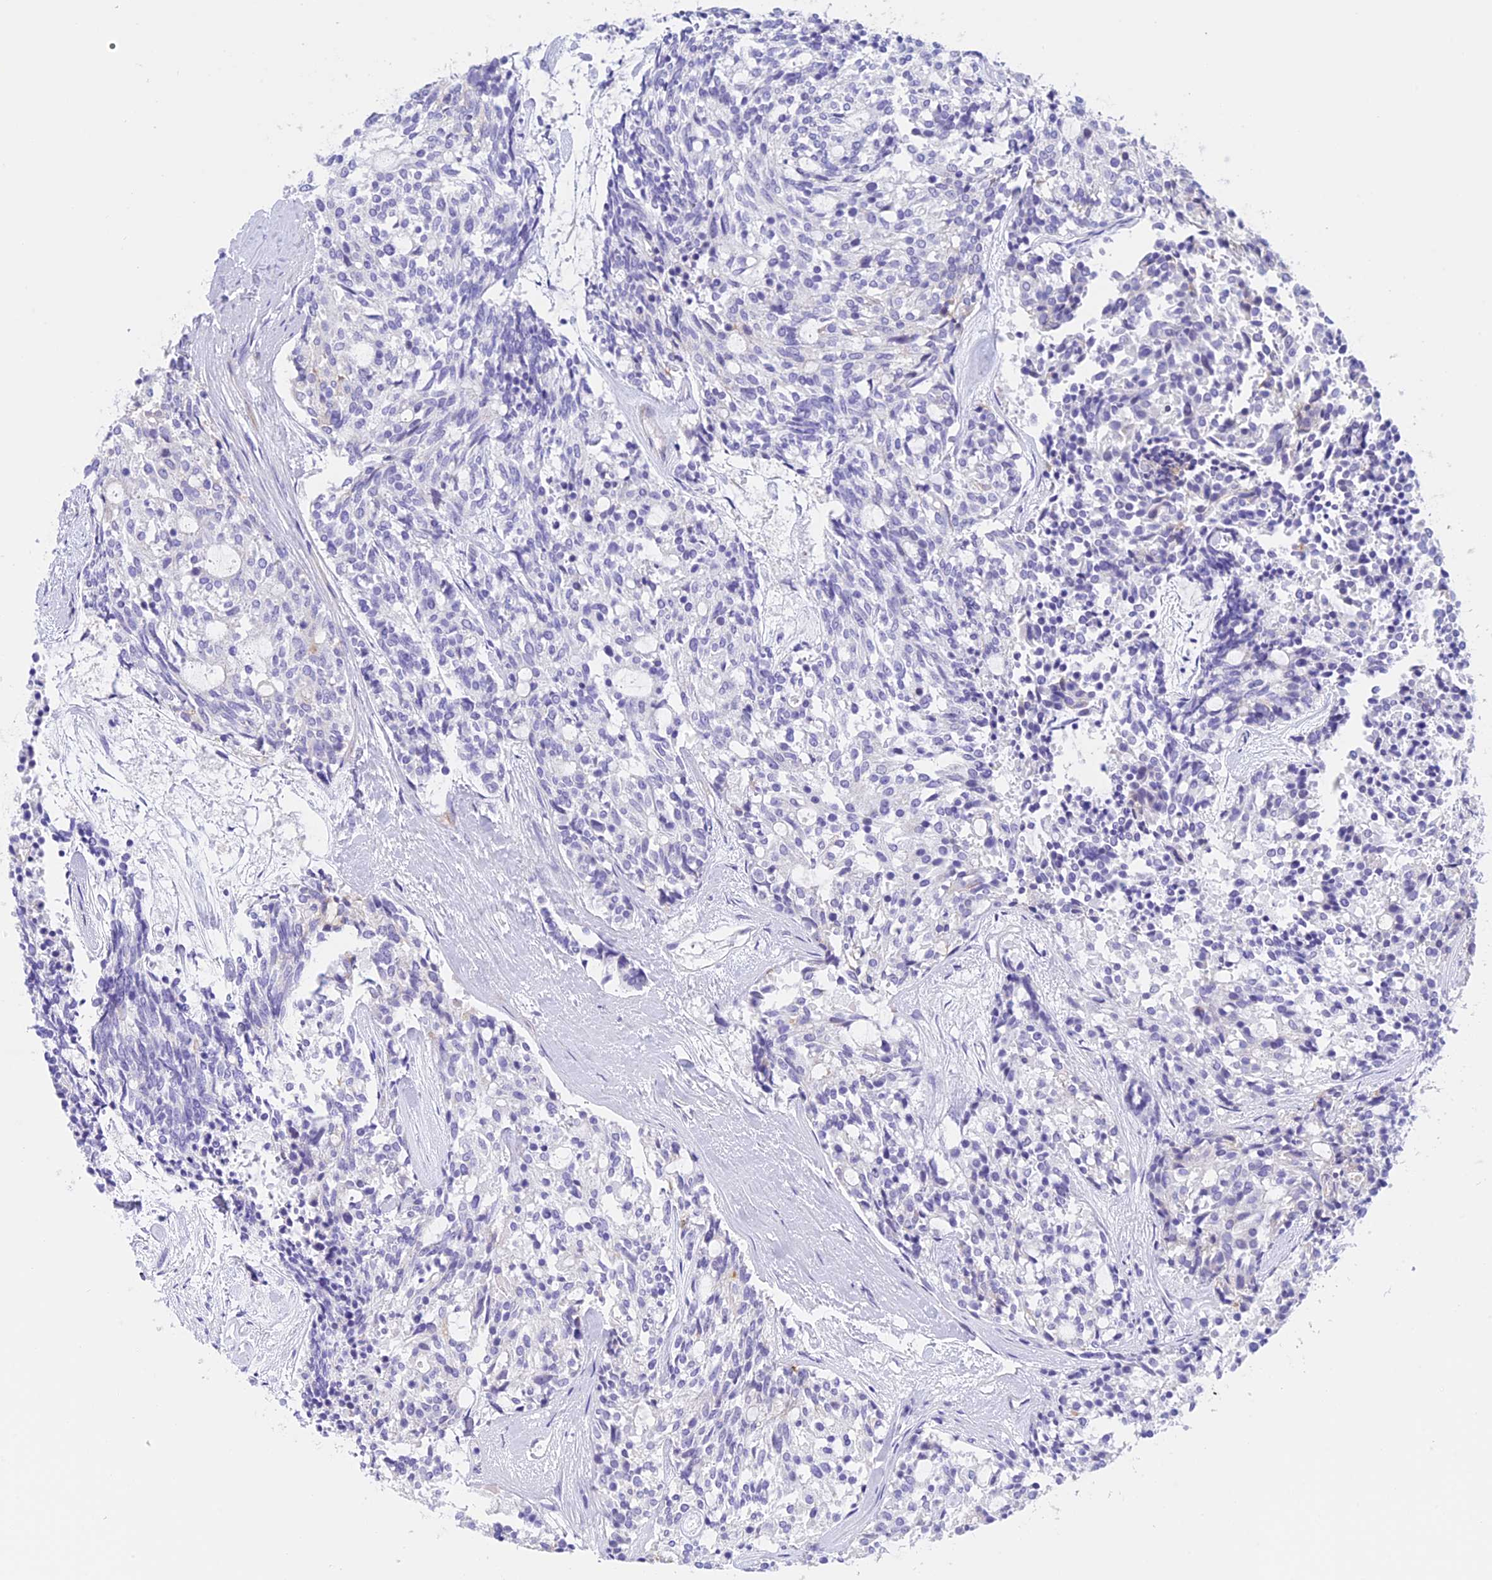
{"staining": {"intensity": "negative", "quantity": "none", "location": "none"}, "tissue": "carcinoid", "cell_type": "Tumor cells", "image_type": "cancer", "snomed": [{"axis": "morphology", "description": "Carcinoid, malignant, NOS"}, {"axis": "topography", "description": "Pancreas"}], "caption": "Immunohistochemistry micrograph of human carcinoid (malignant) stained for a protein (brown), which demonstrates no staining in tumor cells.", "gene": "TACSTD2", "patient": {"sex": "female", "age": 54}}